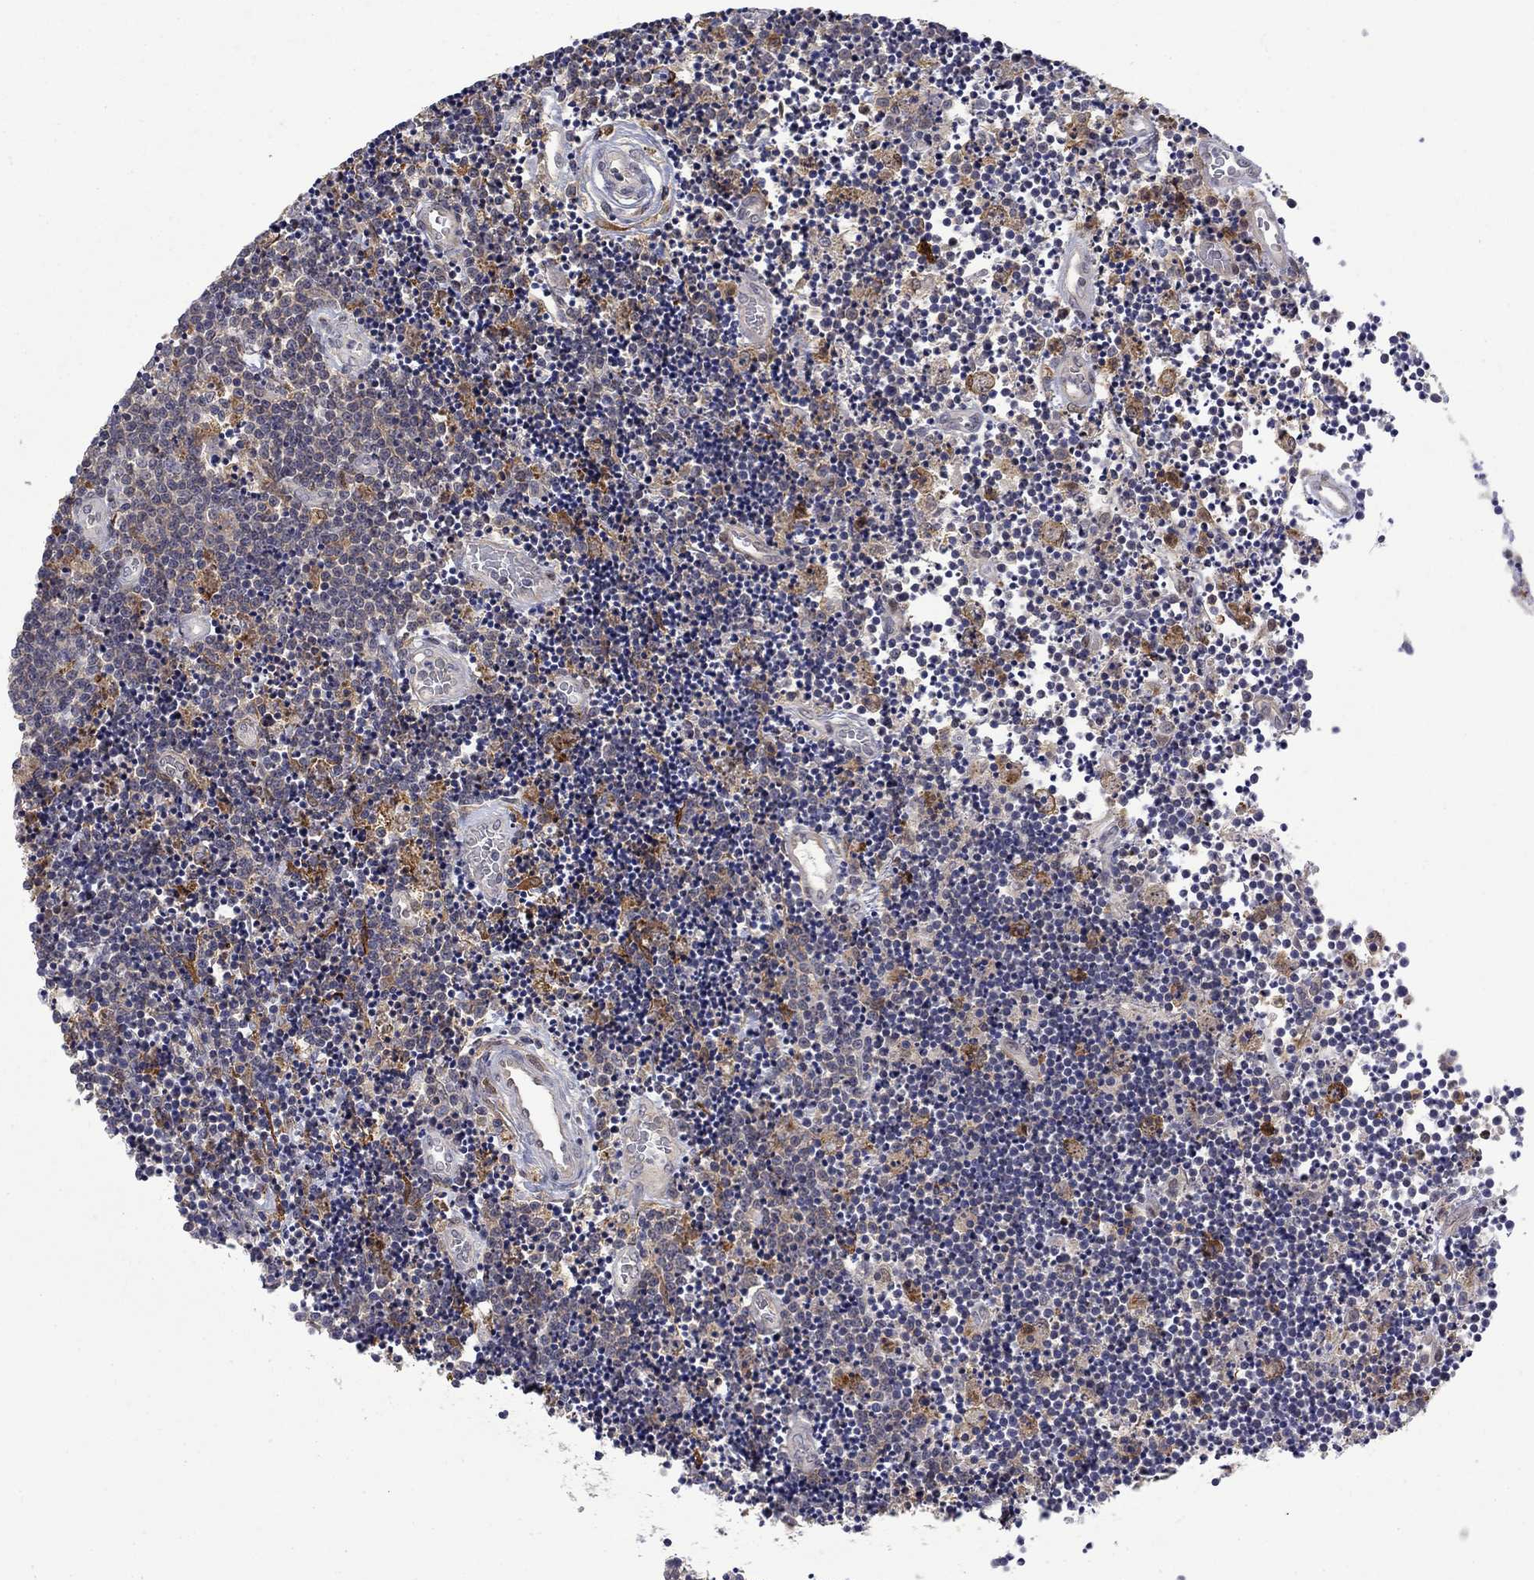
{"staining": {"intensity": "strong", "quantity": "<25%", "location": "cytoplasmic/membranous"}, "tissue": "lymphoma", "cell_type": "Tumor cells", "image_type": "cancer", "snomed": [{"axis": "morphology", "description": "Malignant lymphoma, non-Hodgkin's type, Low grade"}, {"axis": "topography", "description": "Brain"}], "caption": "Protein analysis of low-grade malignant lymphoma, non-Hodgkin's type tissue exhibits strong cytoplasmic/membranous positivity in approximately <25% of tumor cells.", "gene": "PCBP3", "patient": {"sex": "female", "age": 66}}